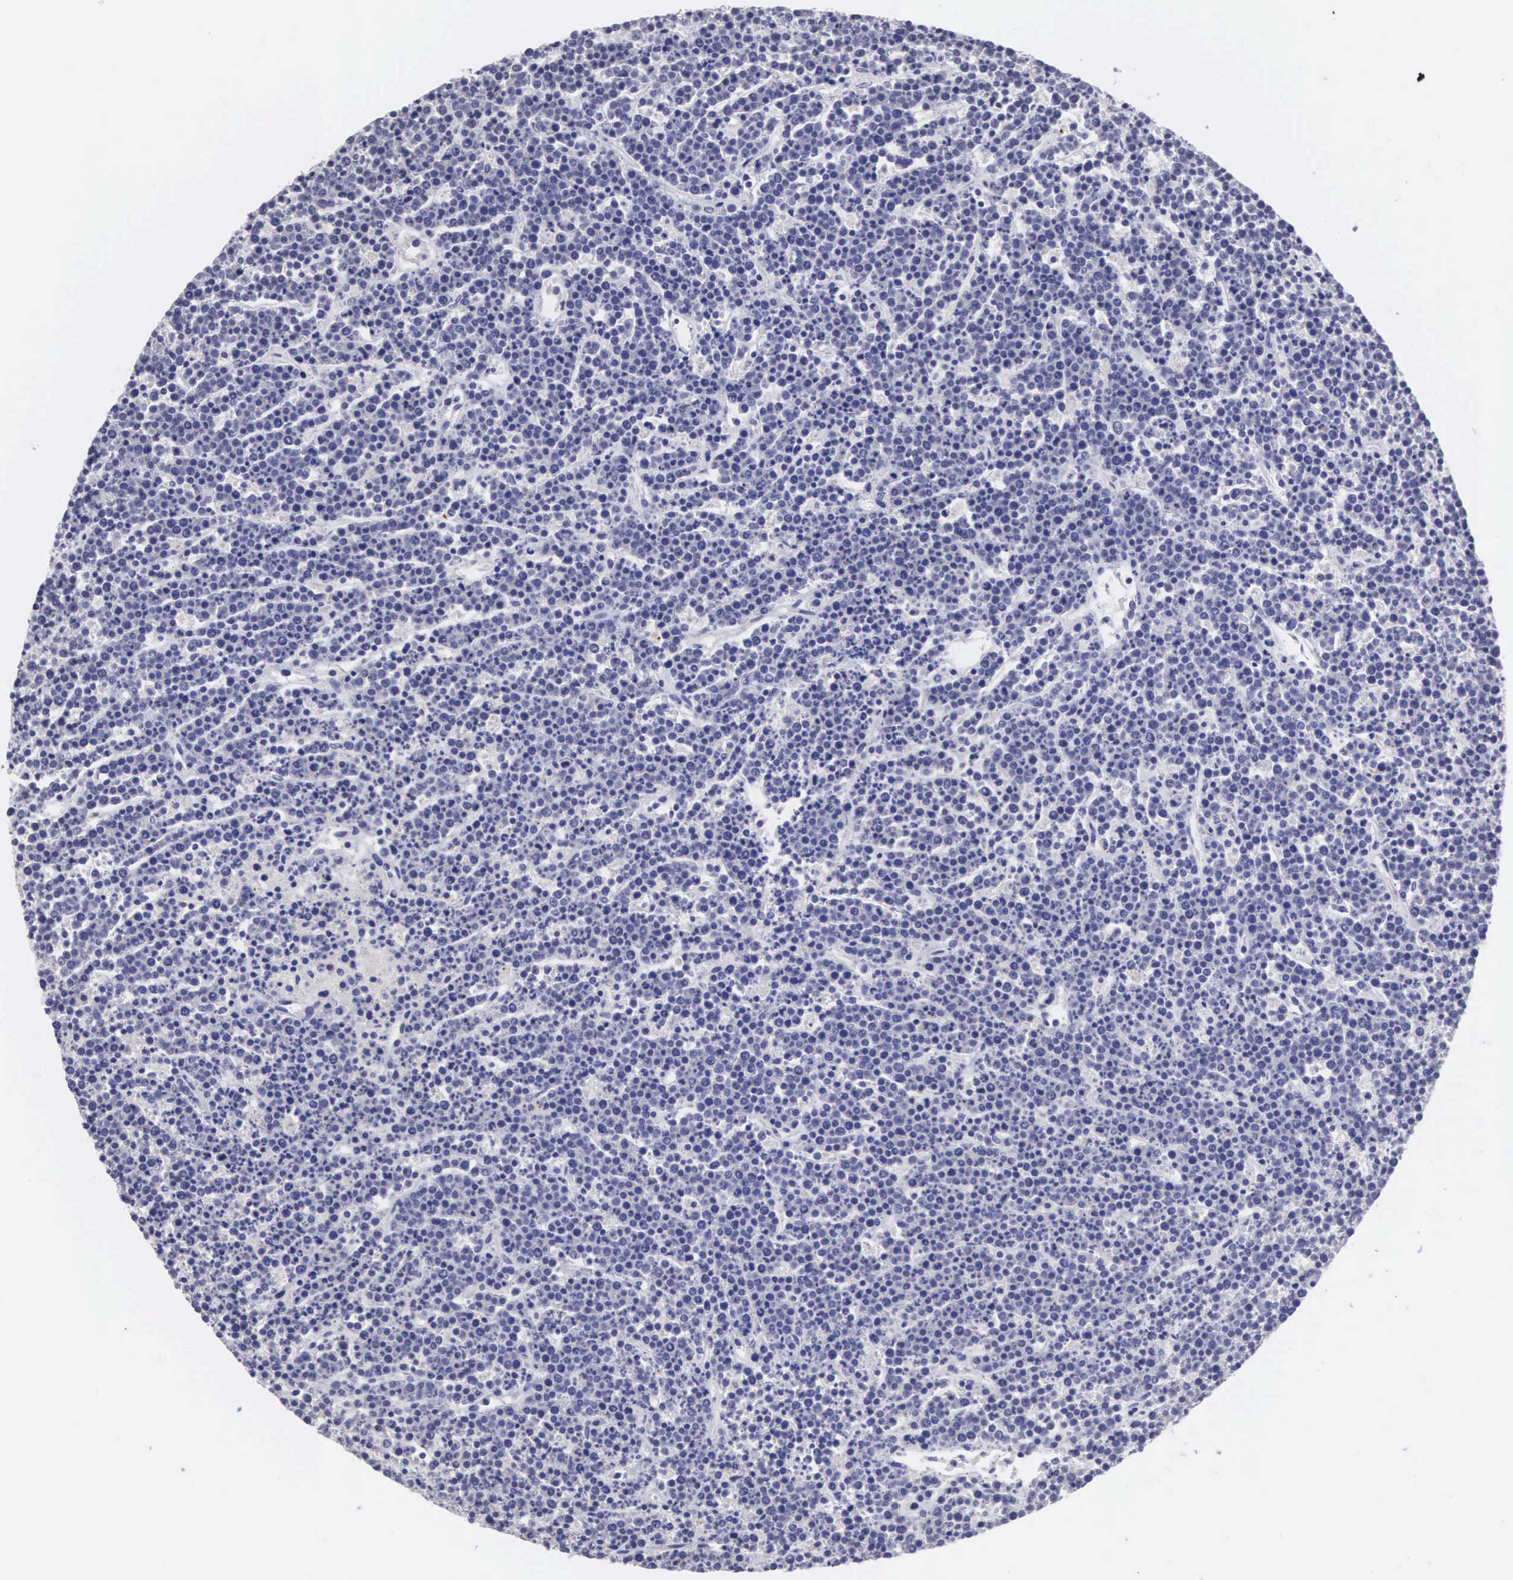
{"staining": {"intensity": "negative", "quantity": "none", "location": "none"}, "tissue": "lymphoma", "cell_type": "Tumor cells", "image_type": "cancer", "snomed": [{"axis": "morphology", "description": "Malignant lymphoma, non-Hodgkin's type, High grade"}, {"axis": "topography", "description": "Ovary"}], "caption": "IHC of human malignant lymphoma, non-Hodgkin's type (high-grade) exhibits no expression in tumor cells. (Immunohistochemistry (ihc), brightfield microscopy, high magnification).", "gene": "SLITRK4", "patient": {"sex": "female", "age": 56}}